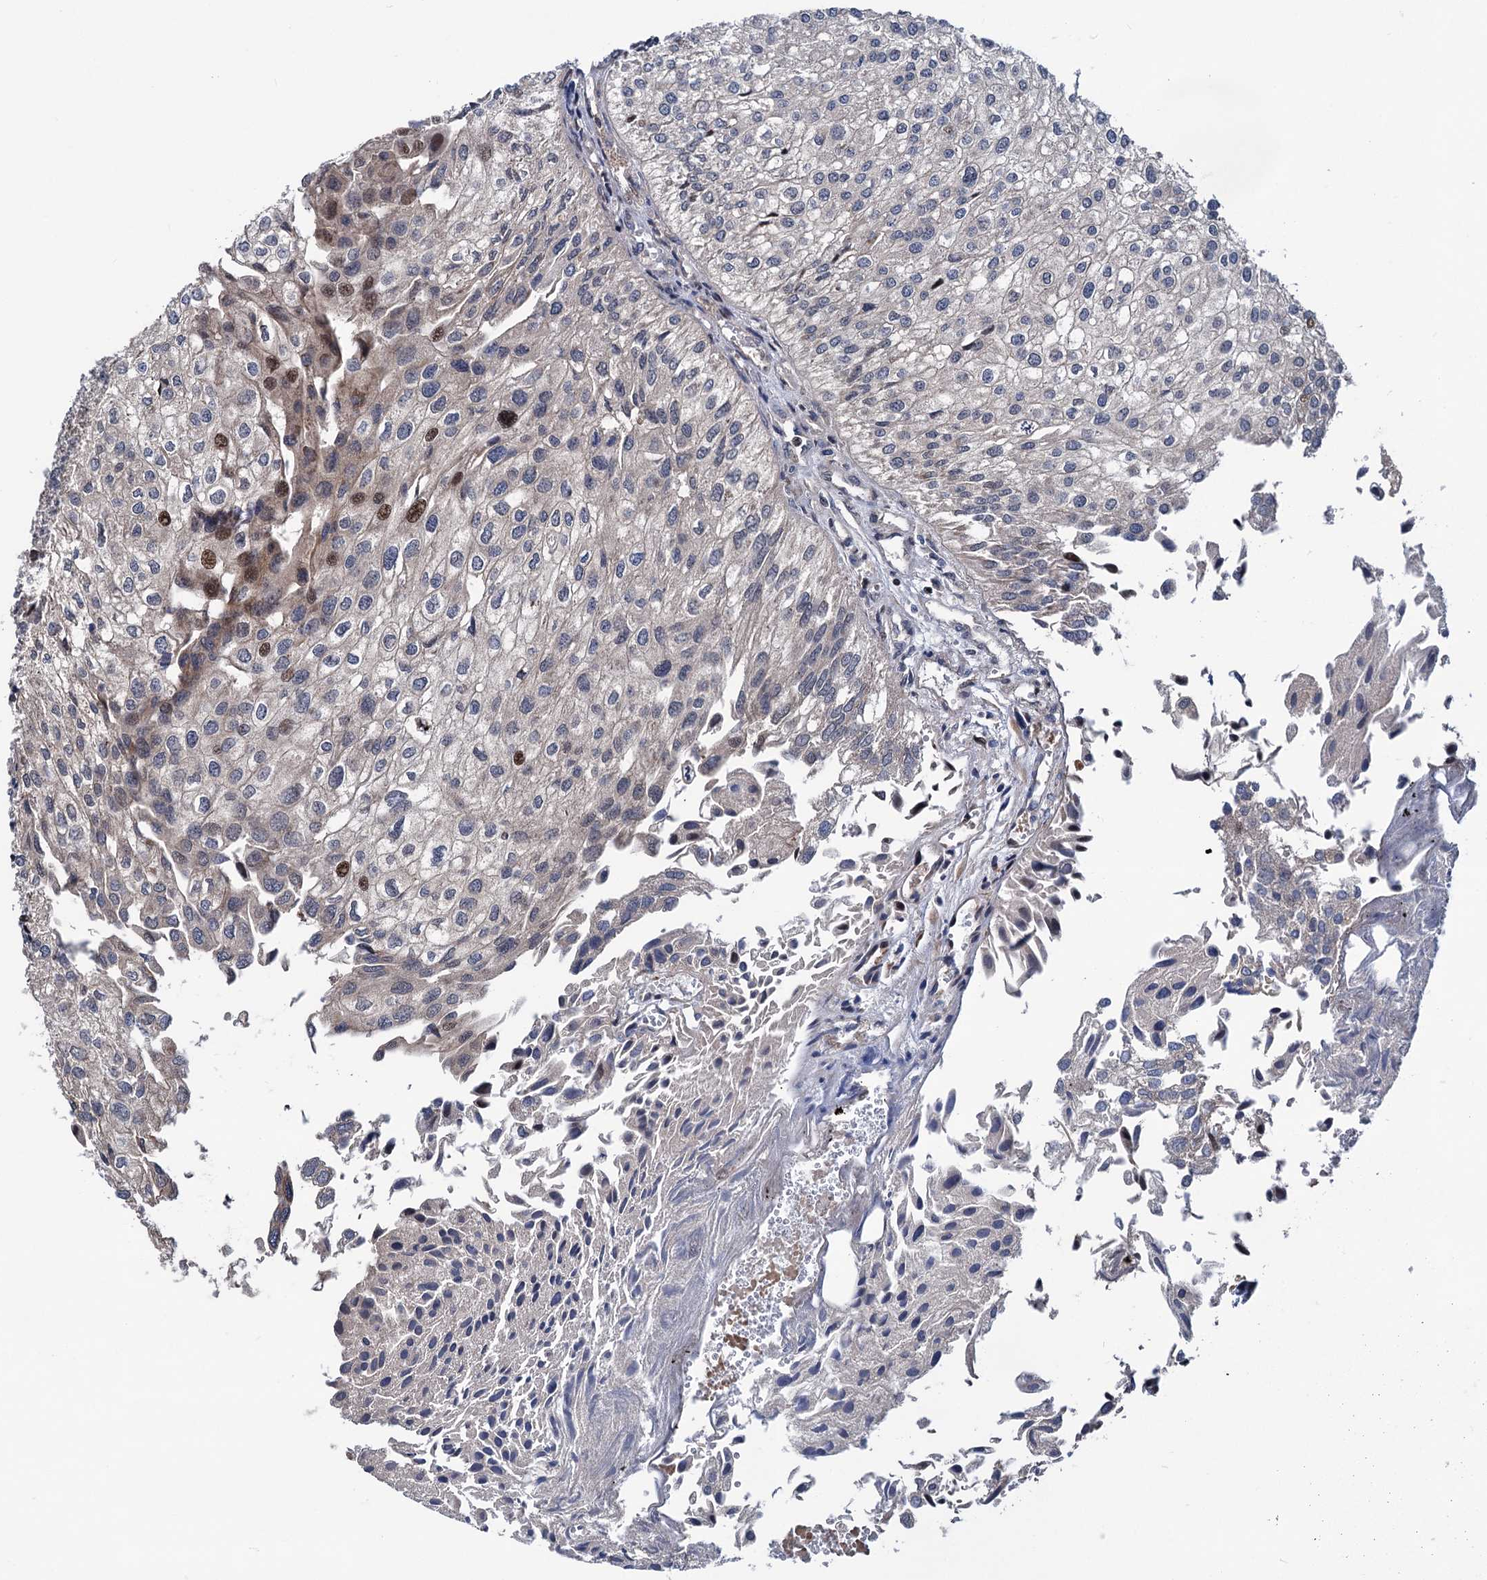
{"staining": {"intensity": "moderate", "quantity": "<25%", "location": "cytoplasmic/membranous,nuclear"}, "tissue": "urothelial cancer", "cell_type": "Tumor cells", "image_type": "cancer", "snomed": [{"axis": "morphology", "description": "Urothelial carcinoma, Low grade"}, {"axis": "topography", "description": "Urinary bladder"}], "caption": "Low-grade urothelial carcinoma stained for a protein reveals moderate cytoplasmic/membranous and nuclear positivity in tumor cells.", "gene": "UBR1", "patient": {"sex": "female", "age": 89}}